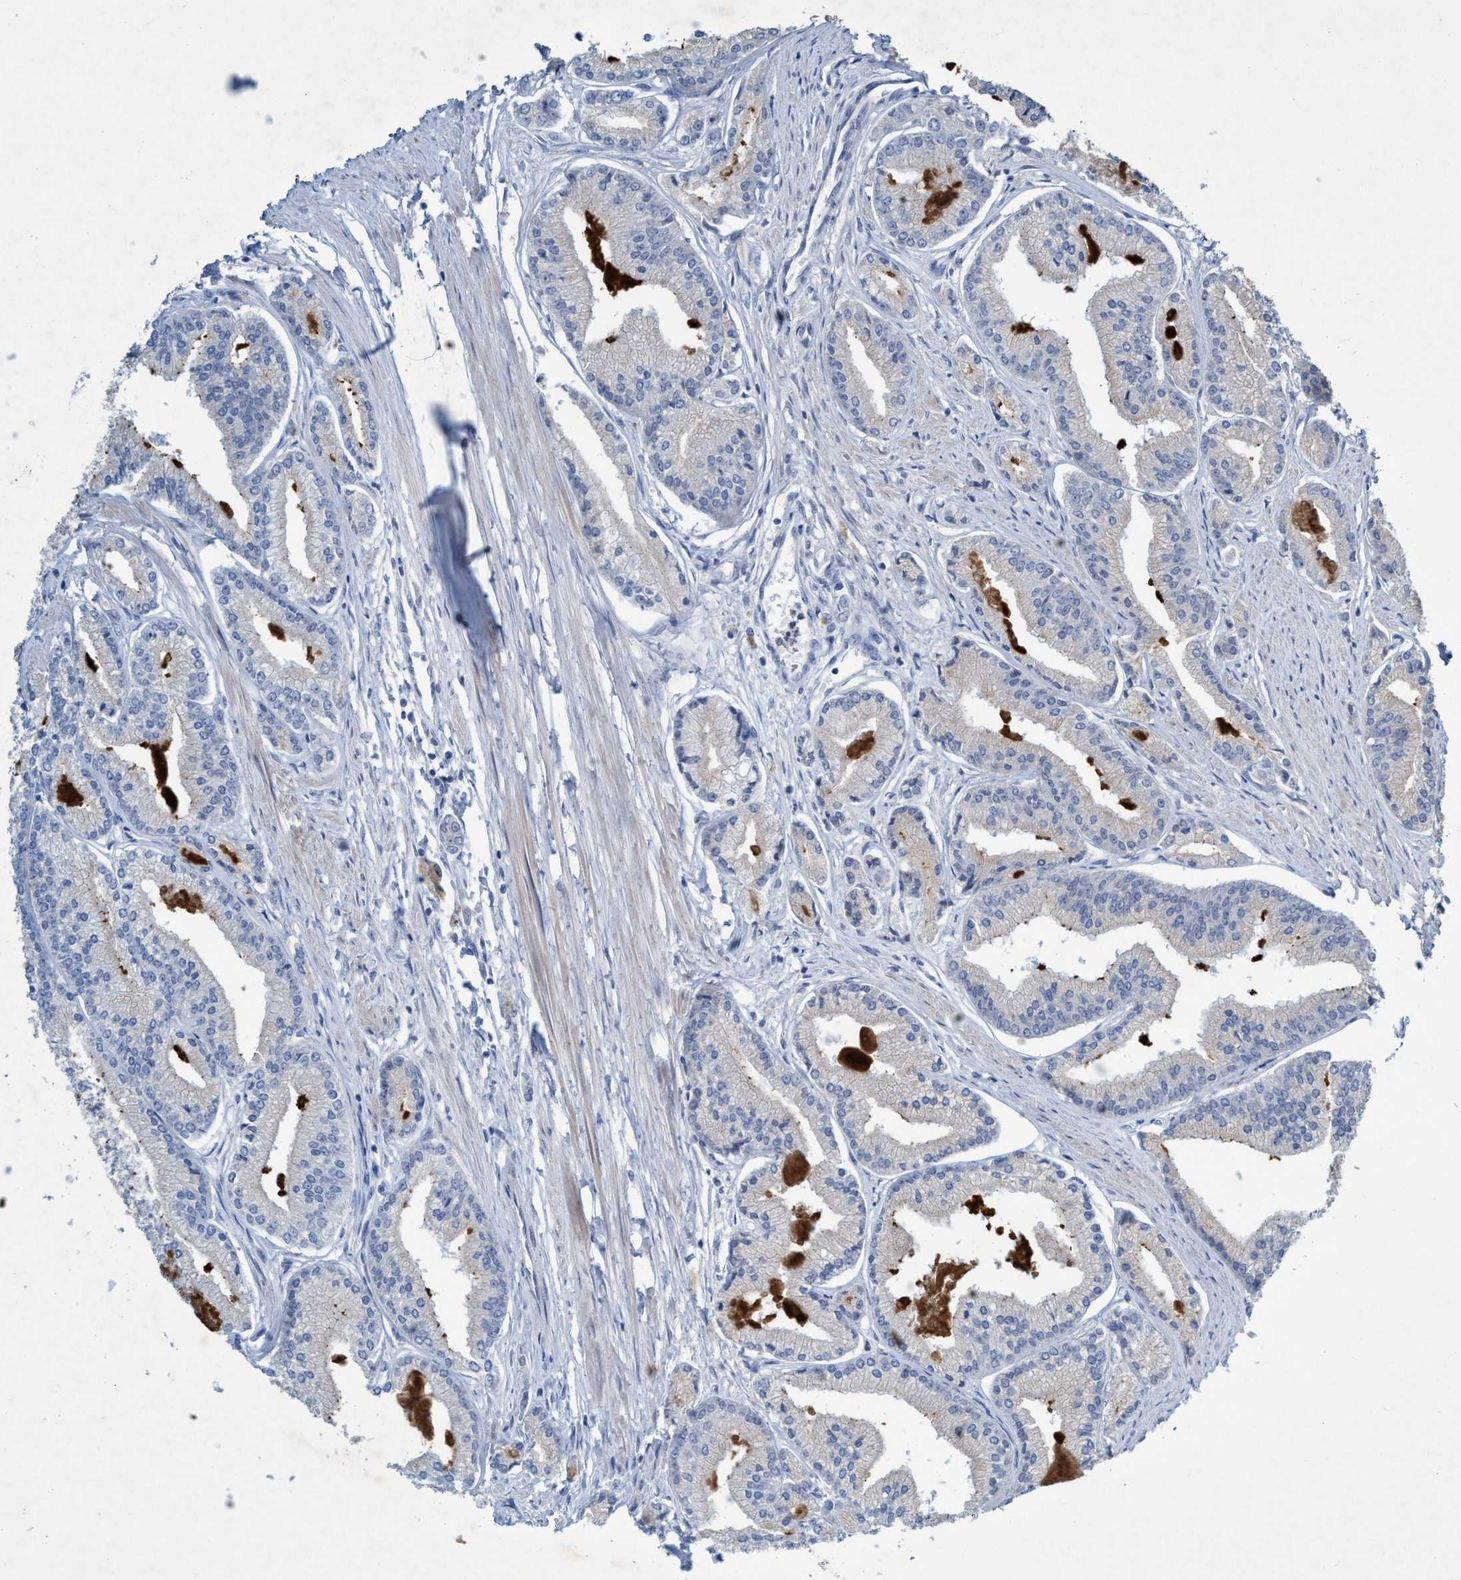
{"staining": {"intensity": "negative", "quantity": "none", "location": "none"}, "tissue": "prostate cancer", "cell_type": "Tumor cells", "image_type": "cancer", "snomed": [{"axis": "morphology", "description": "Adenocarcinoma, Low grade"}, {"axis": "topography", "description": "Prostate"}], "caption": "The immunohistochemistry image has no significant positivity in tumor cells of prostate cancer tissue.", "gene": "RNF208", "patient": {"sex": "male", "age": 52}}